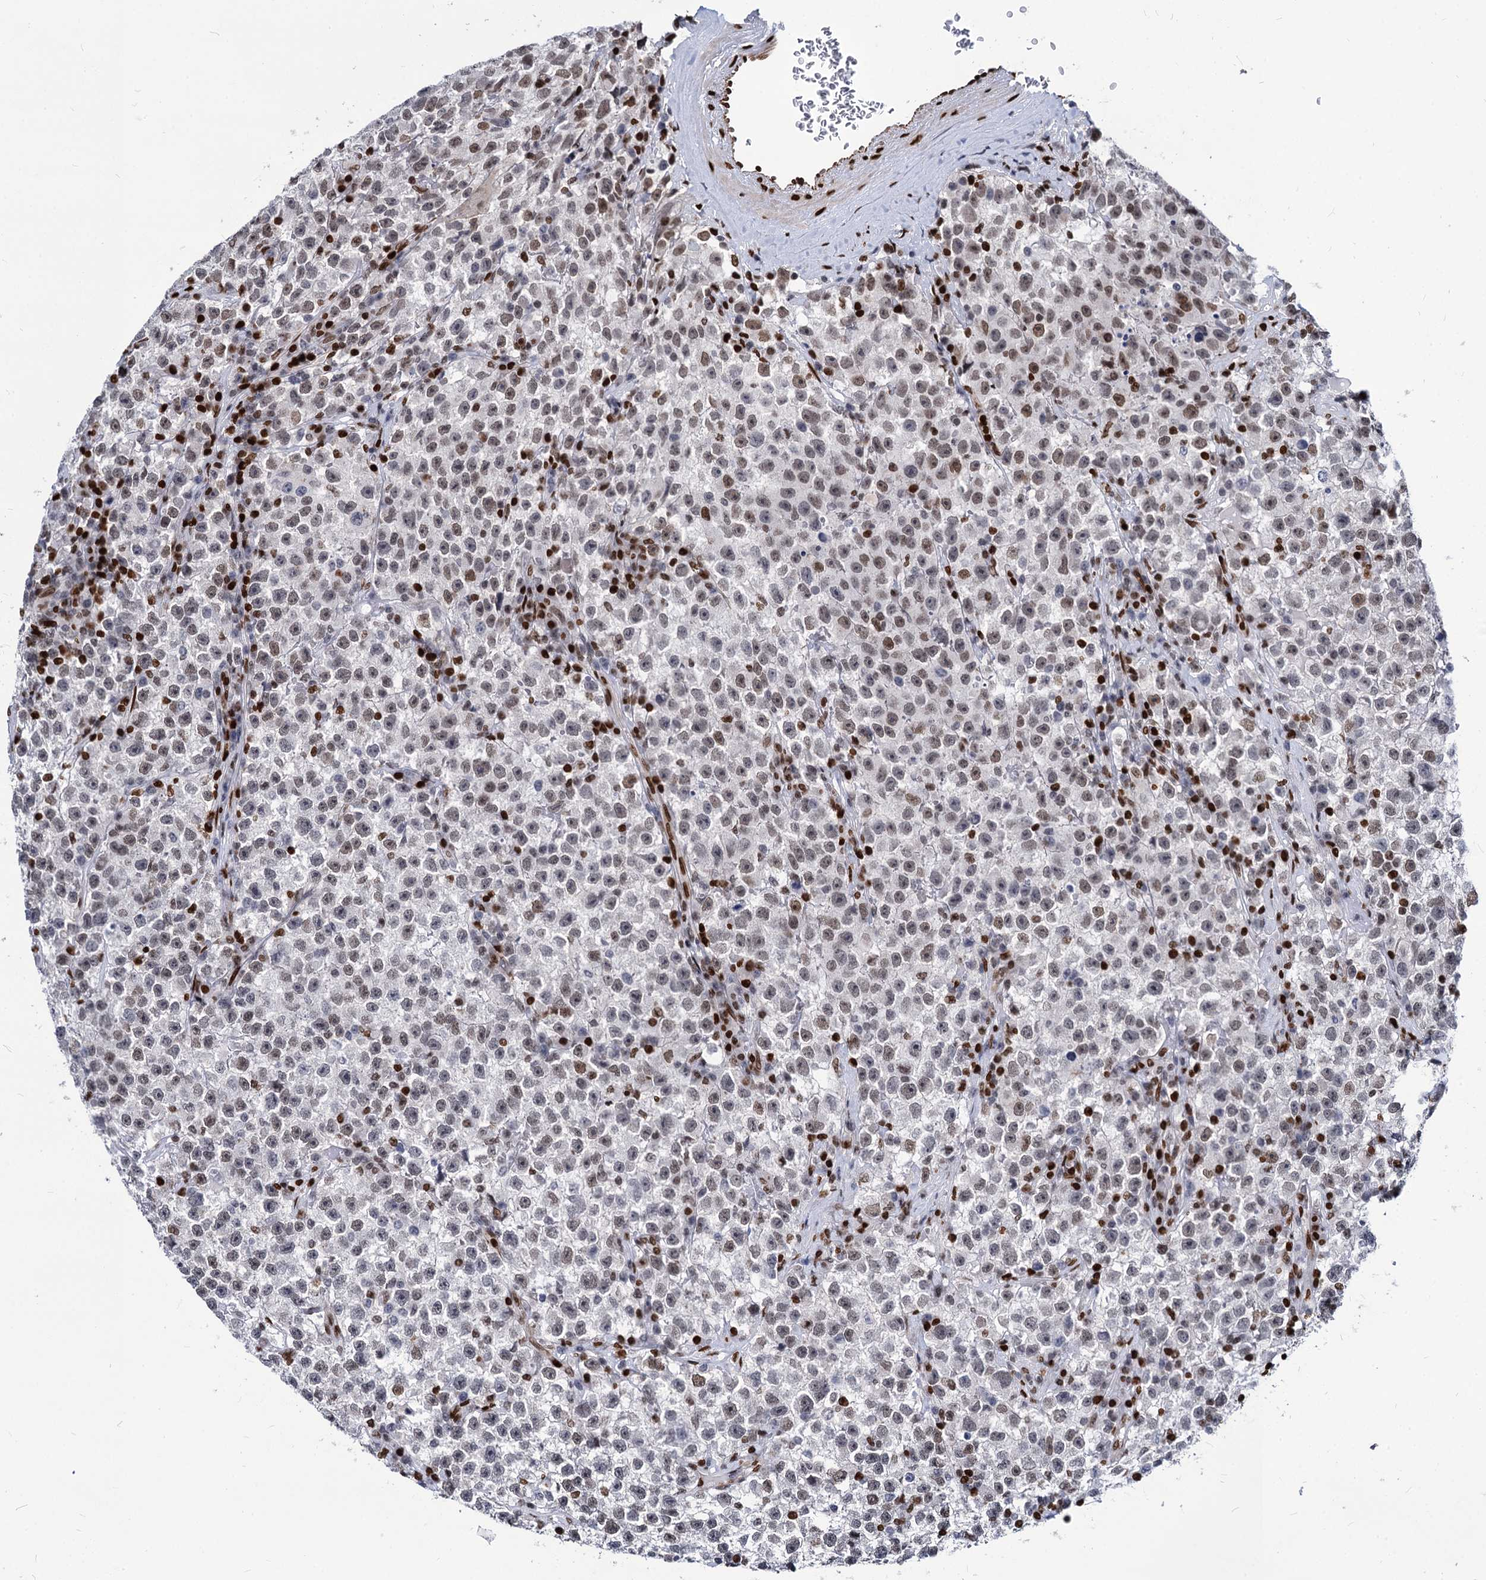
{"staining": {"intensity": "weak", "quantity": "25%-75%", "location": "nuclear"}, "tissue": "testis cancer", "cell_type": "Tumor cells", "image_type": "cancer", "snomed": [{"axis": "morphology", "description": "Seminoma, NOS"}, {"axis": "topography", "description": "Testis"}], "caption": "The photomicrograph exhibits staining of testis seminoma, revealing weak nuclear protein staining (brown color) within tumor cells.", "gene": "MECP2", "patient": {"sex": "male", "age": 22}}